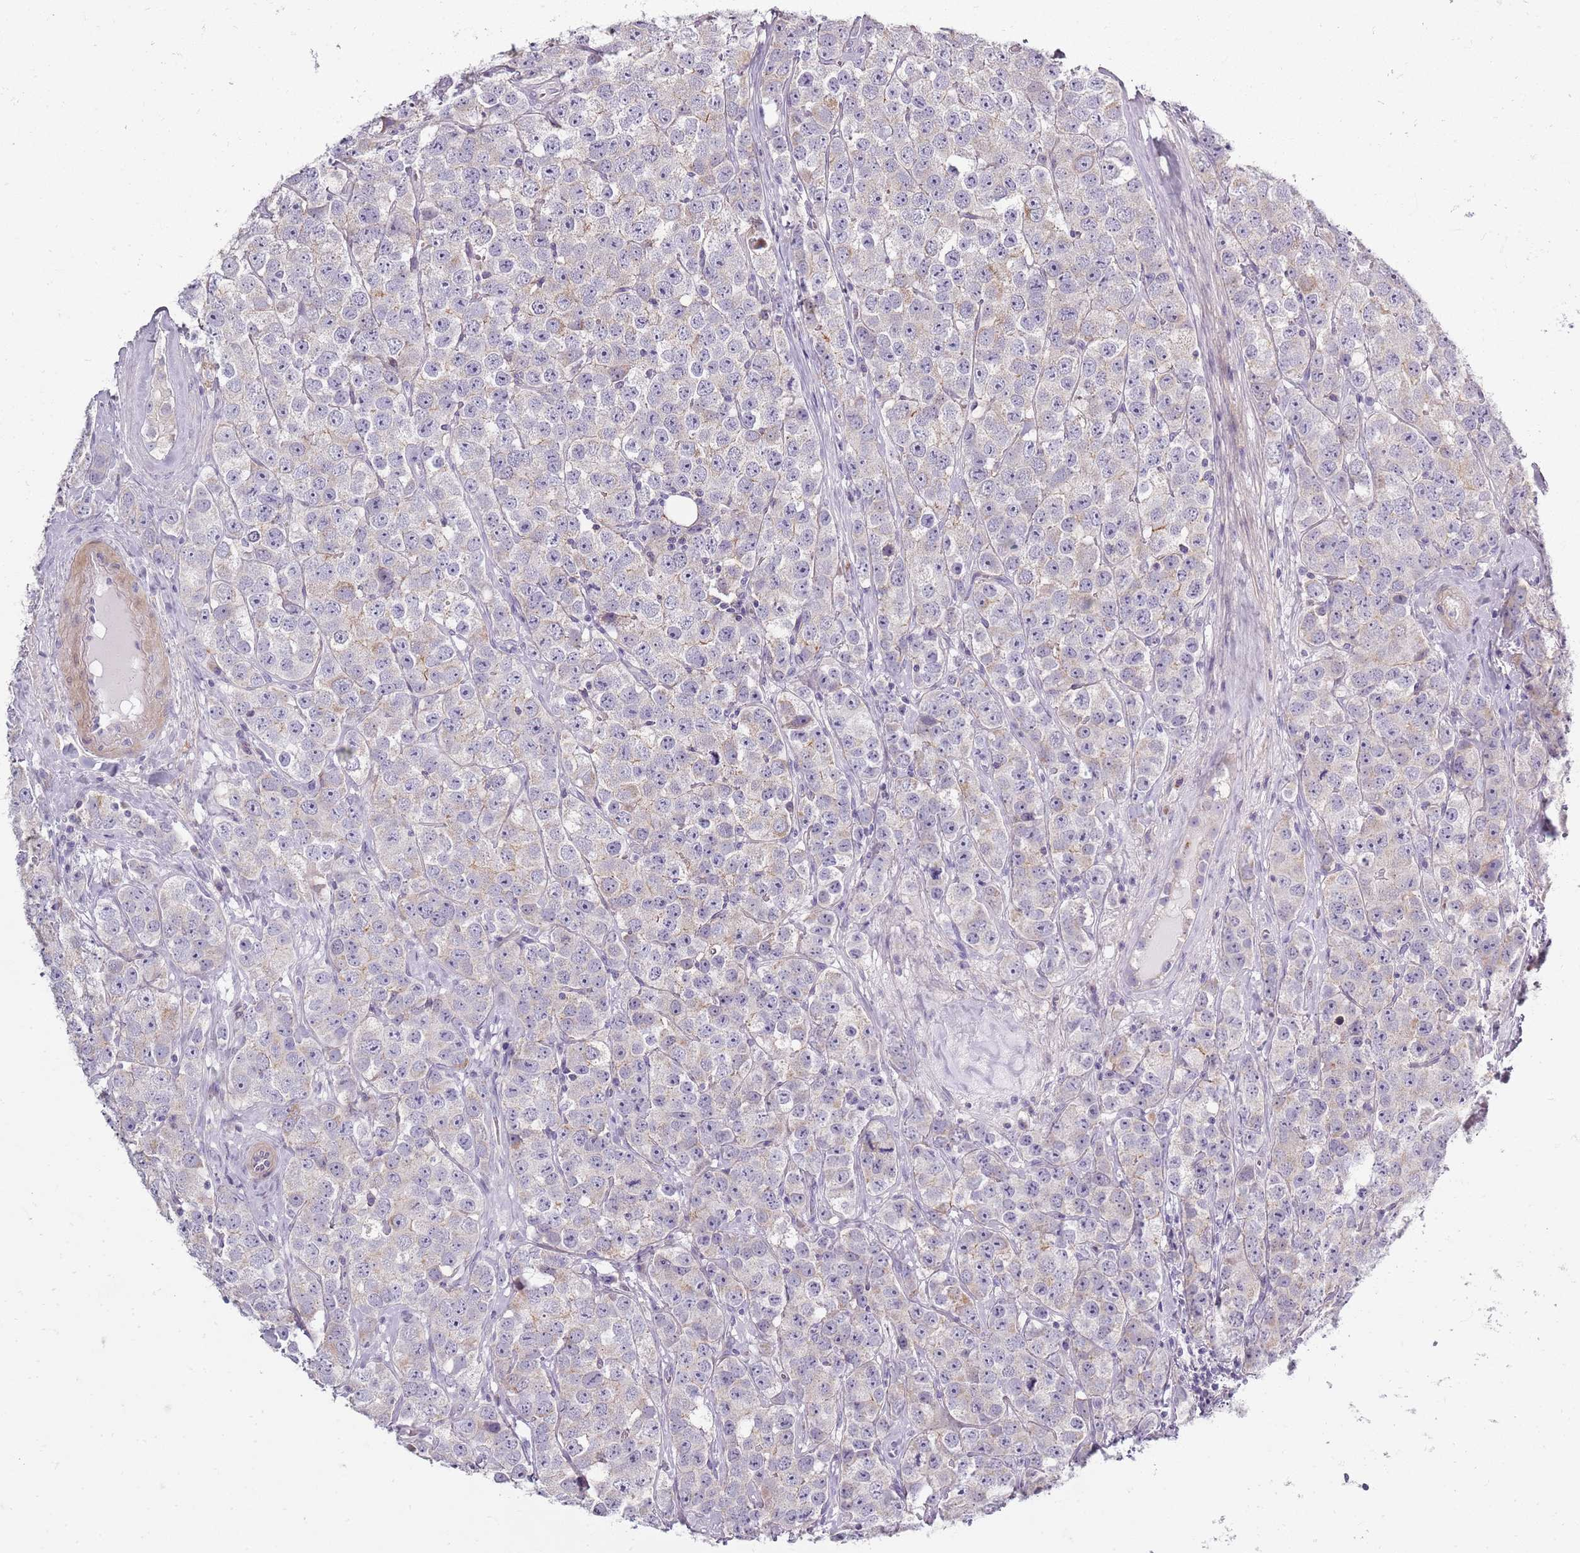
{"staining": {"intensity": "weak", "quantity": "<25%", "location": "cytoplasmic/membranous"}, "tissue": "testis cancer", "cell_type": "Tumor cells", "image_type": "cancer", "snomed": [{"axis": "morphology", "description": "Seminoma, NOS"}, {"axis": "topography", "description": "Testis"}], "caption": "Immunohistochemical staining of testis seminoma displays no significant expression in tumor cells. Nuclei are stained in blue.", "gene": "SYNGR3", "patient": {"sex": "male", "age": 28}}